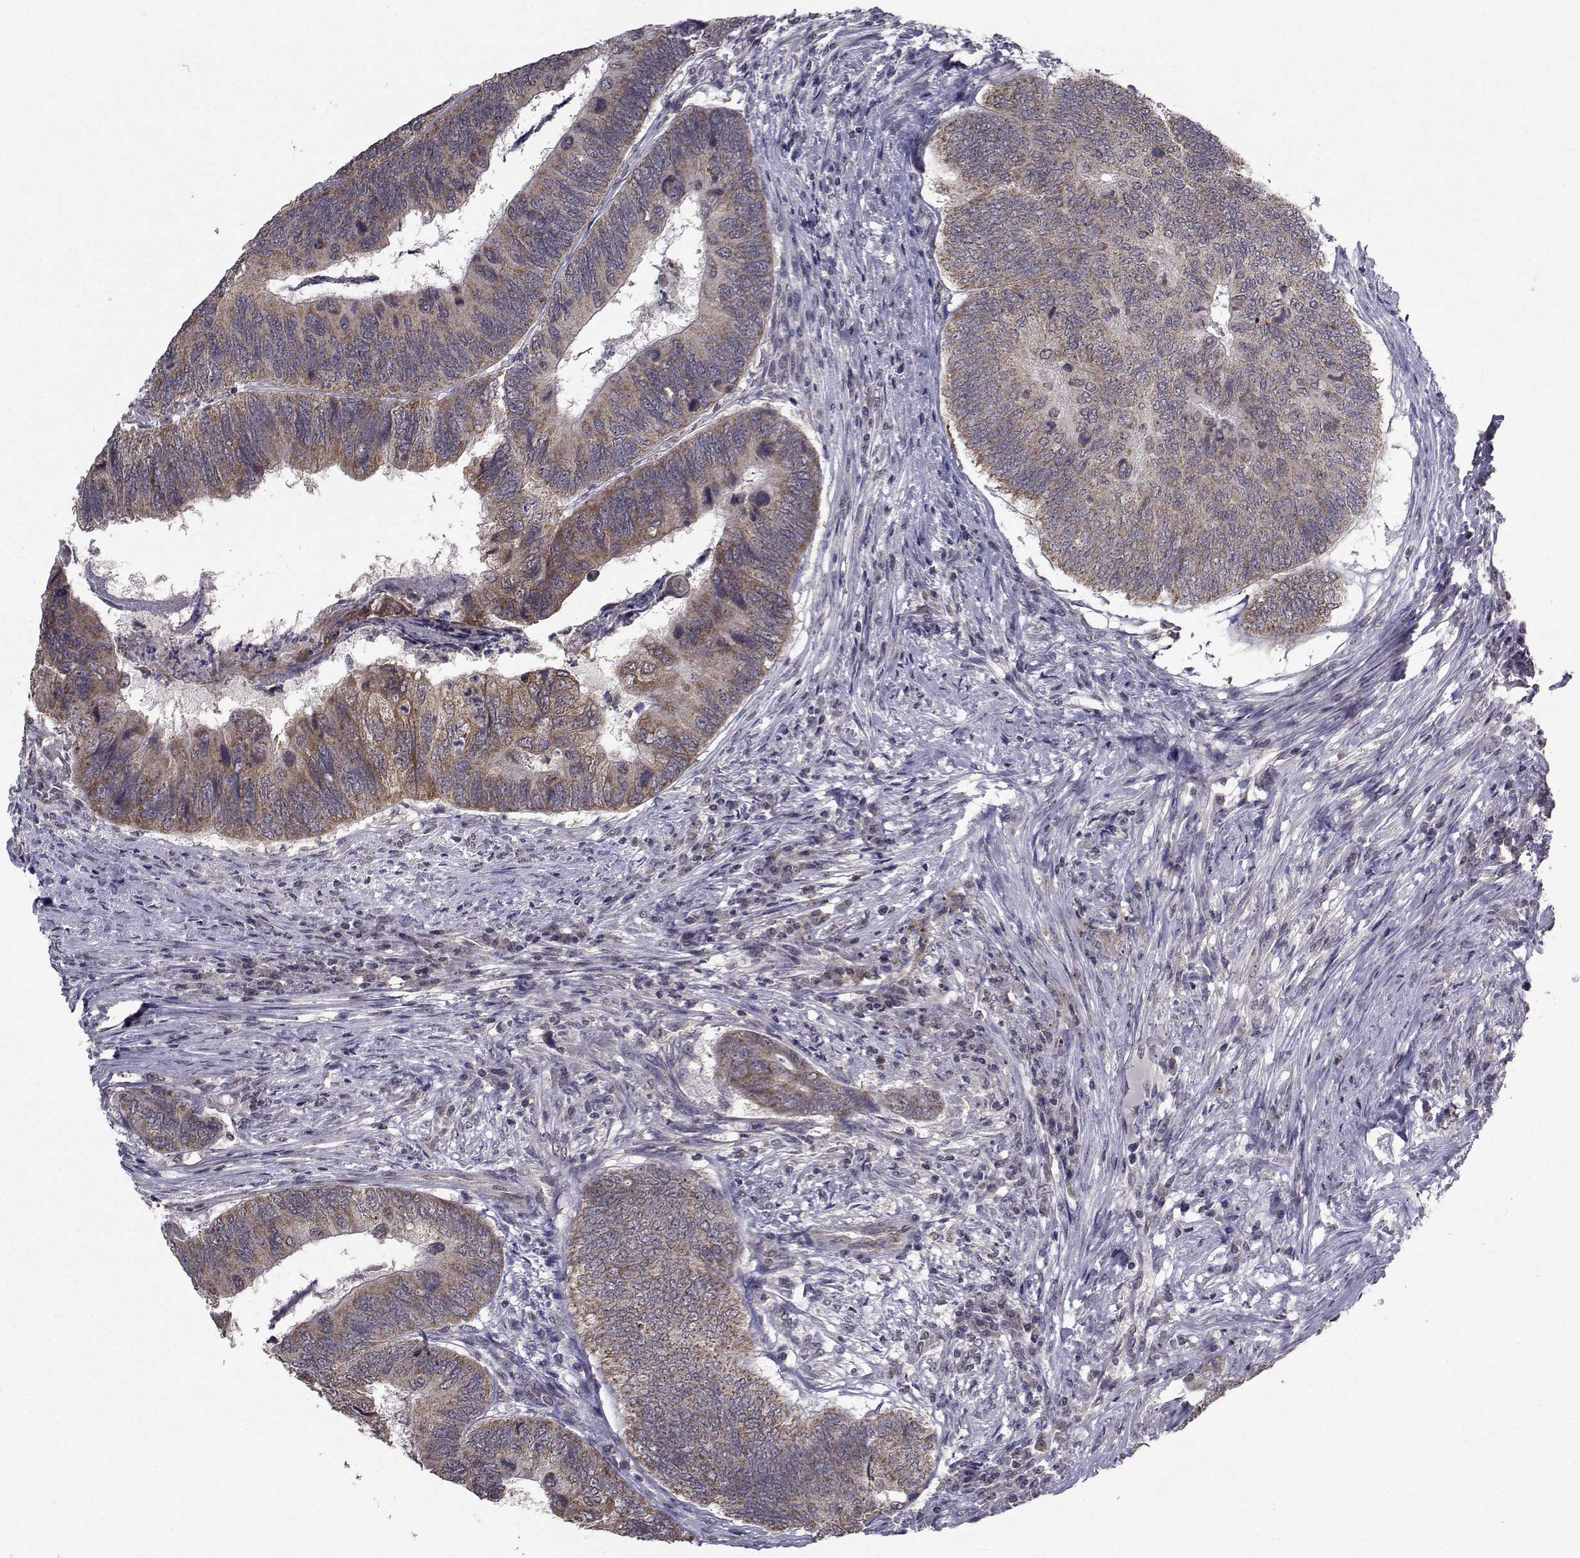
{"staining": {"intensity": "moderate", "quantity": ">75%", "location": "cytoplasmic/membranous"}, "tissue": "colorectal cancer", "cell_type": "Tumor cells", "image_type": "cancer", "snomed": [{"axis": "morphology", "description": "Adenocarcinoma, NOS"}, {"axis": "topography", "description": "Colon"}], "caption": "Immunohistochemistry staining of colorectal cancer, which reveals medium levels of moderate cytoplasmic/membranous positivity in approximately >75% of tumor cells indicating moderate cytoplasmic/membranous protein positivity. The staining was performed using DAB (brown) for protein detection and nuclei were counterstained in hematoxylin (blue).", "gene": "CYP2S1", "patient": {"sex": "female", "age": 67}}